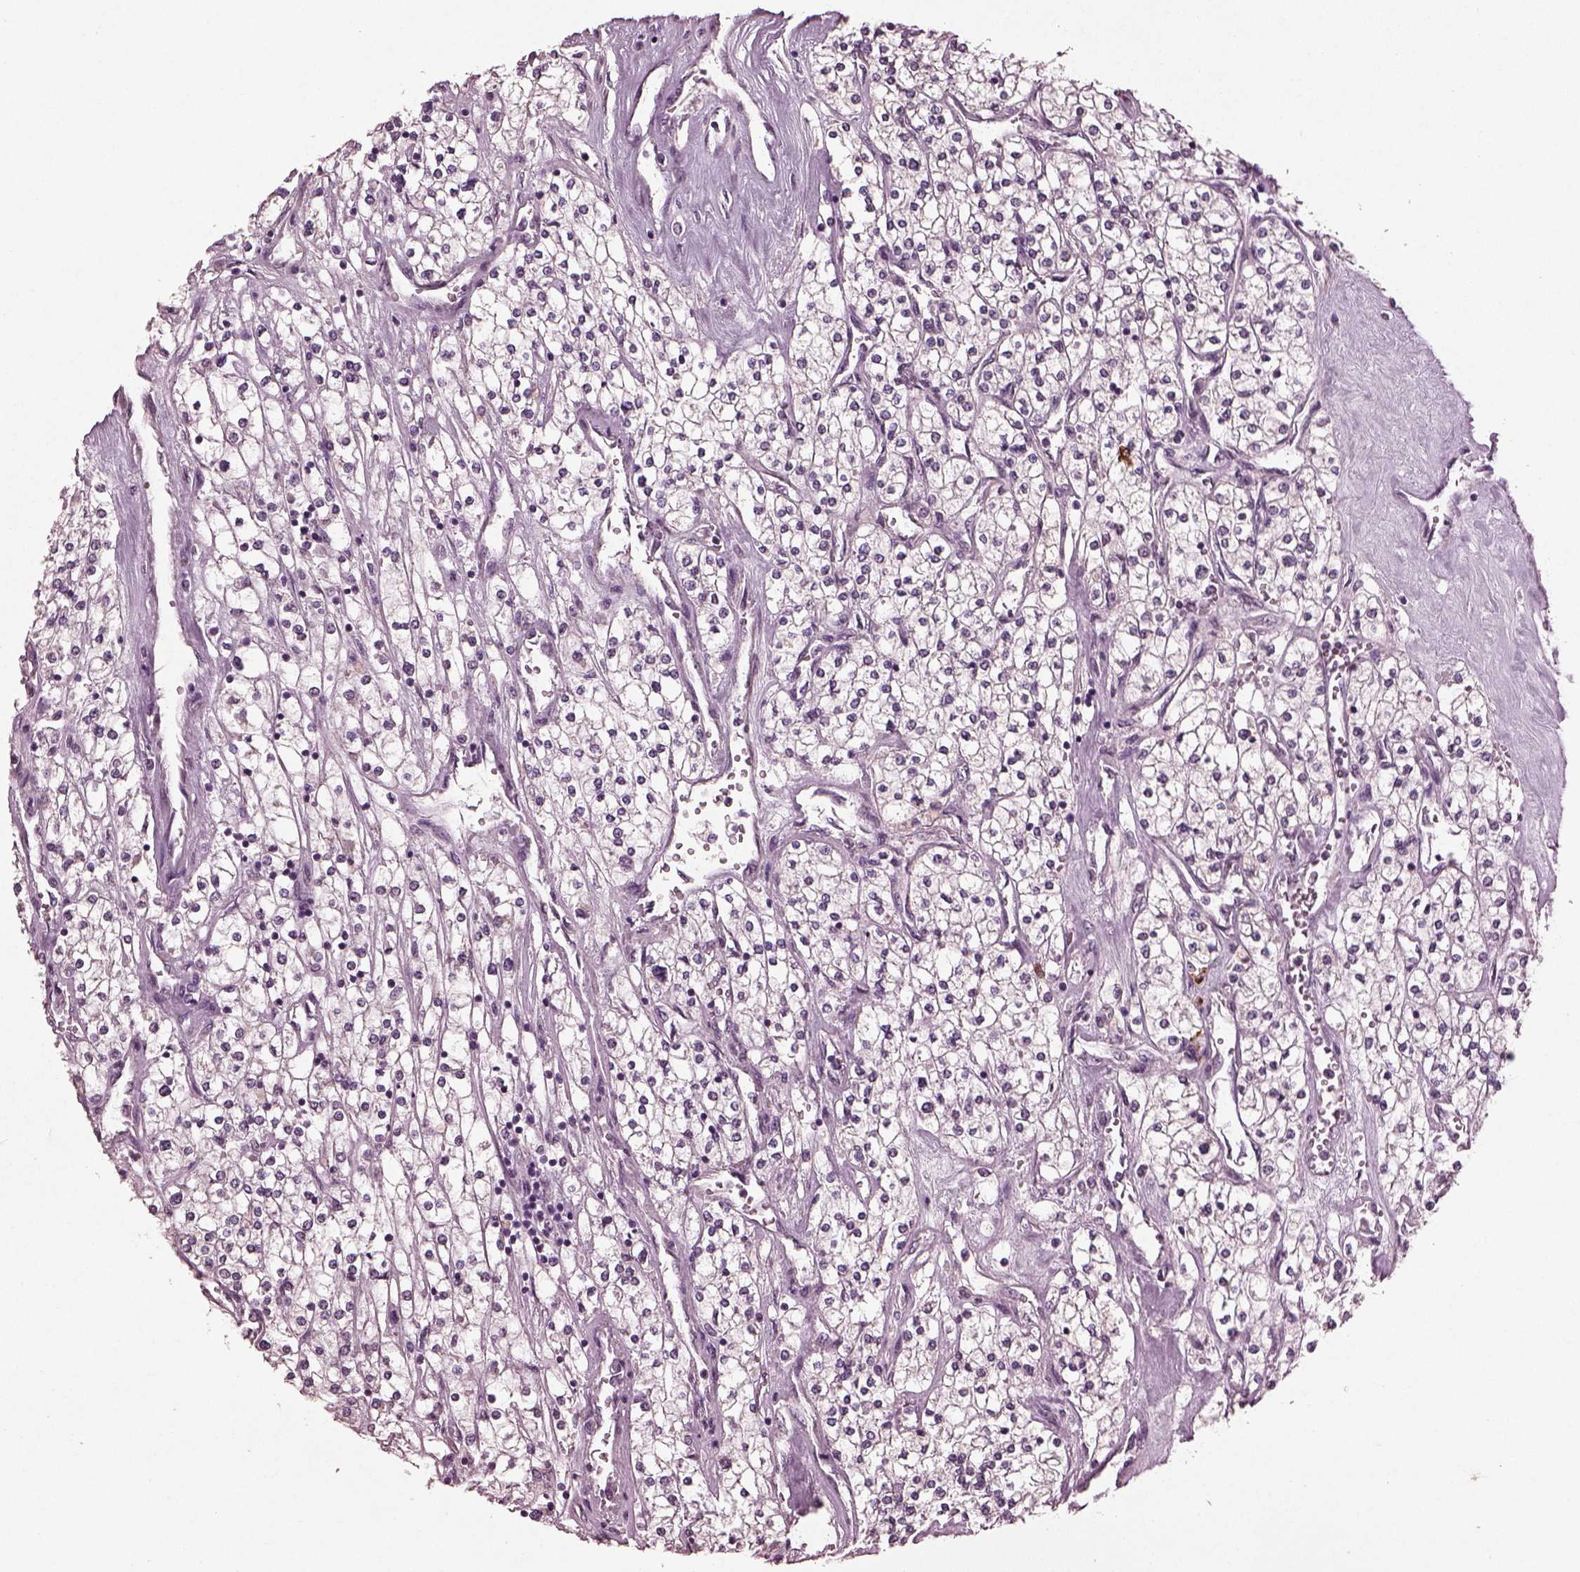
{"staining": {"intensity": "negative", "quantity": "none", "location": "none"}, "tissue": "renal cancer", "cell_type": "Tumor cells", "image_type": "cancer", "snomed": [{"axis": "morphology", "description": "Adenocarcinoma, NOS"}, {"axis": "topography", "description": "Kidney"}], "caption": "Tumor cells are negative for brown protein staining in renal cancer.", "gene": "IL18RAP", "patient": {"sex": "male", "age": 80}}